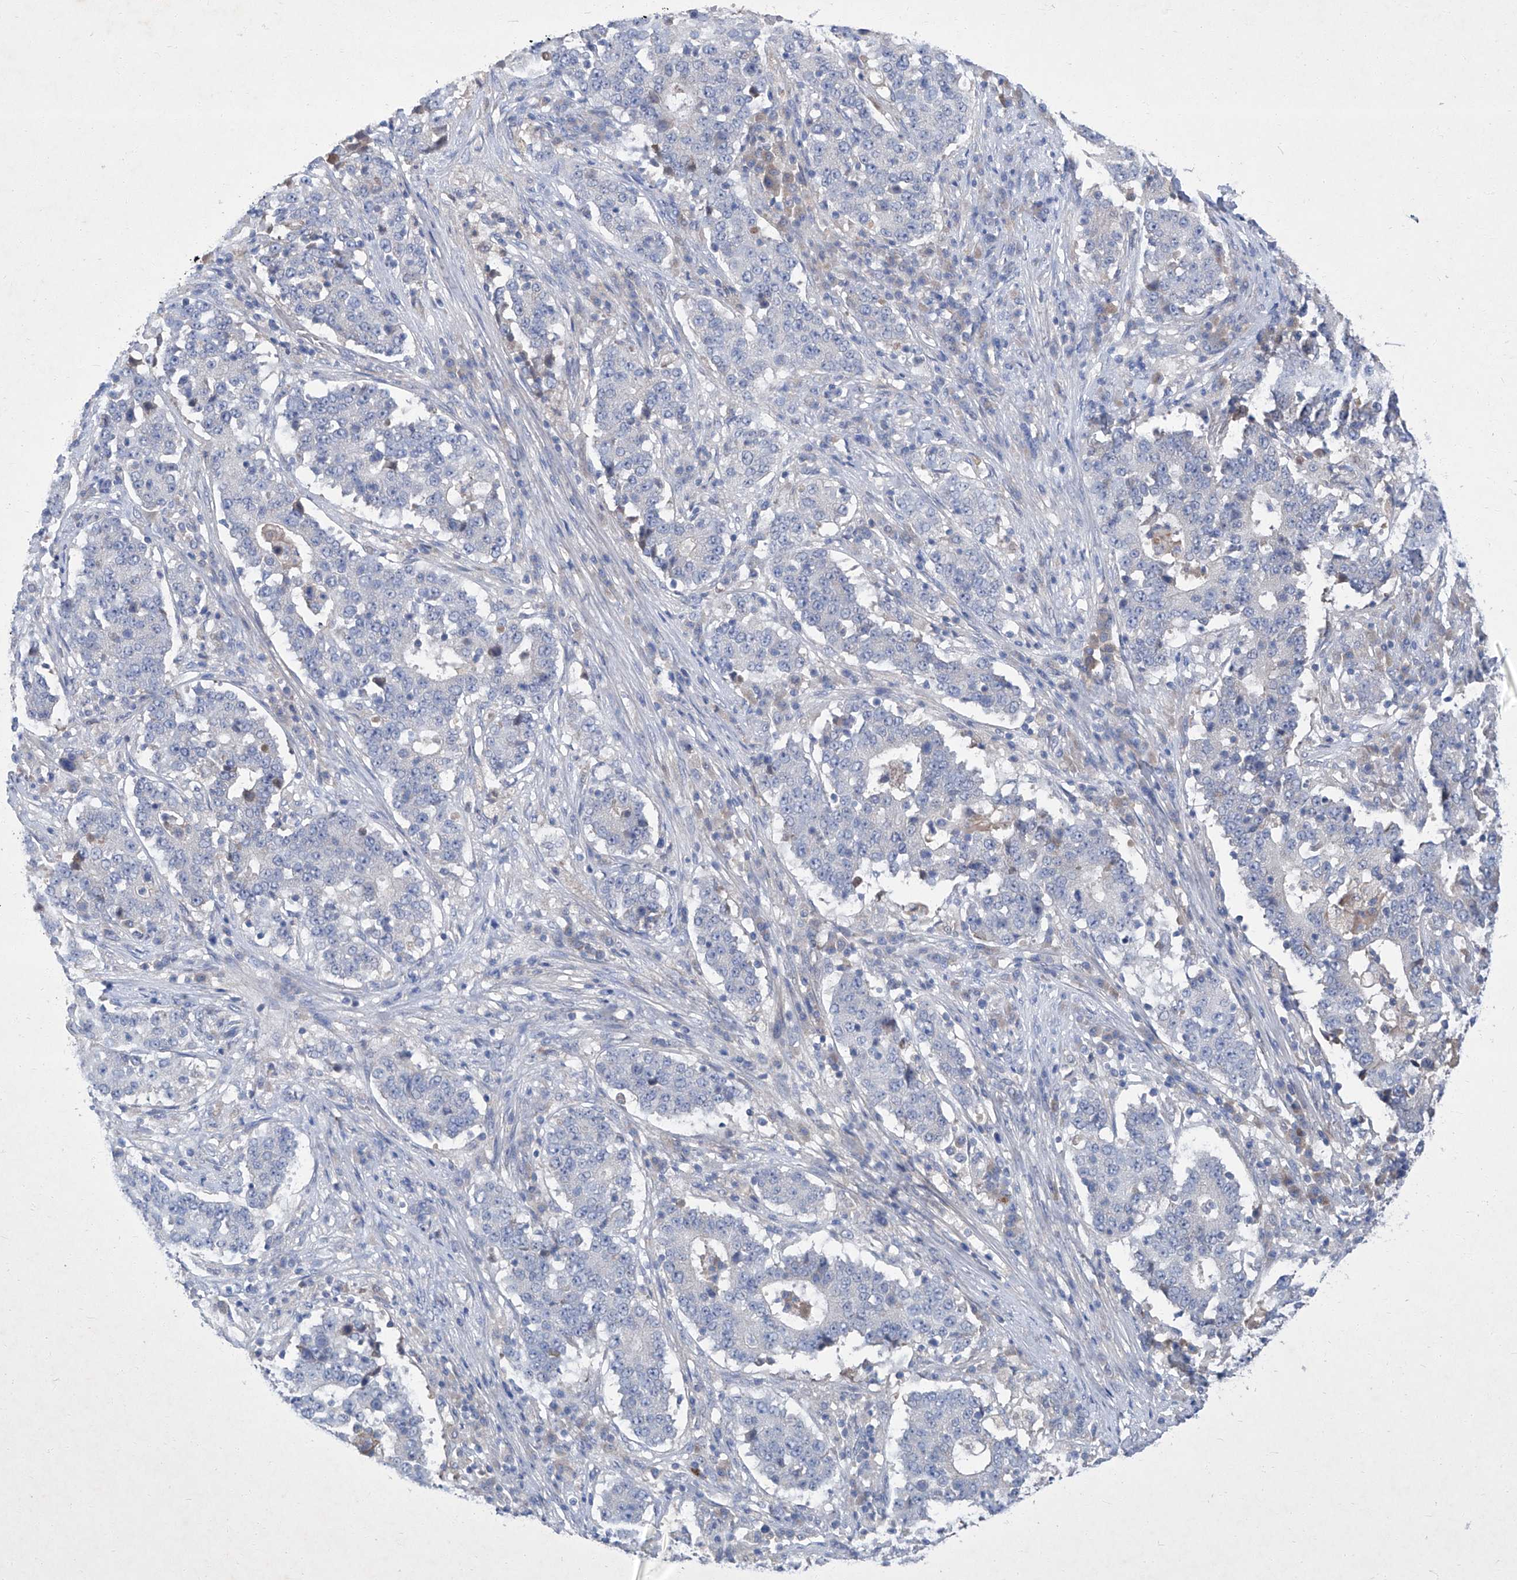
{"staining": {"intensity": "negative", "quantity": "none", "location": "none"}, "tissue": "stomach cancer", "cell_type": "Tumor cells", "image_type": "cancer", "snomed": [{"axis": "morphology", "description": "Adenocarcinoma, NOS"}, {"axis": "topography", "description": "Stomach"}], "caption": "Tumor cells show no significant staining in stomach adenocarcinoma.", "gene": "SBK2", "patient": {"sex": "male", "age": 59}}